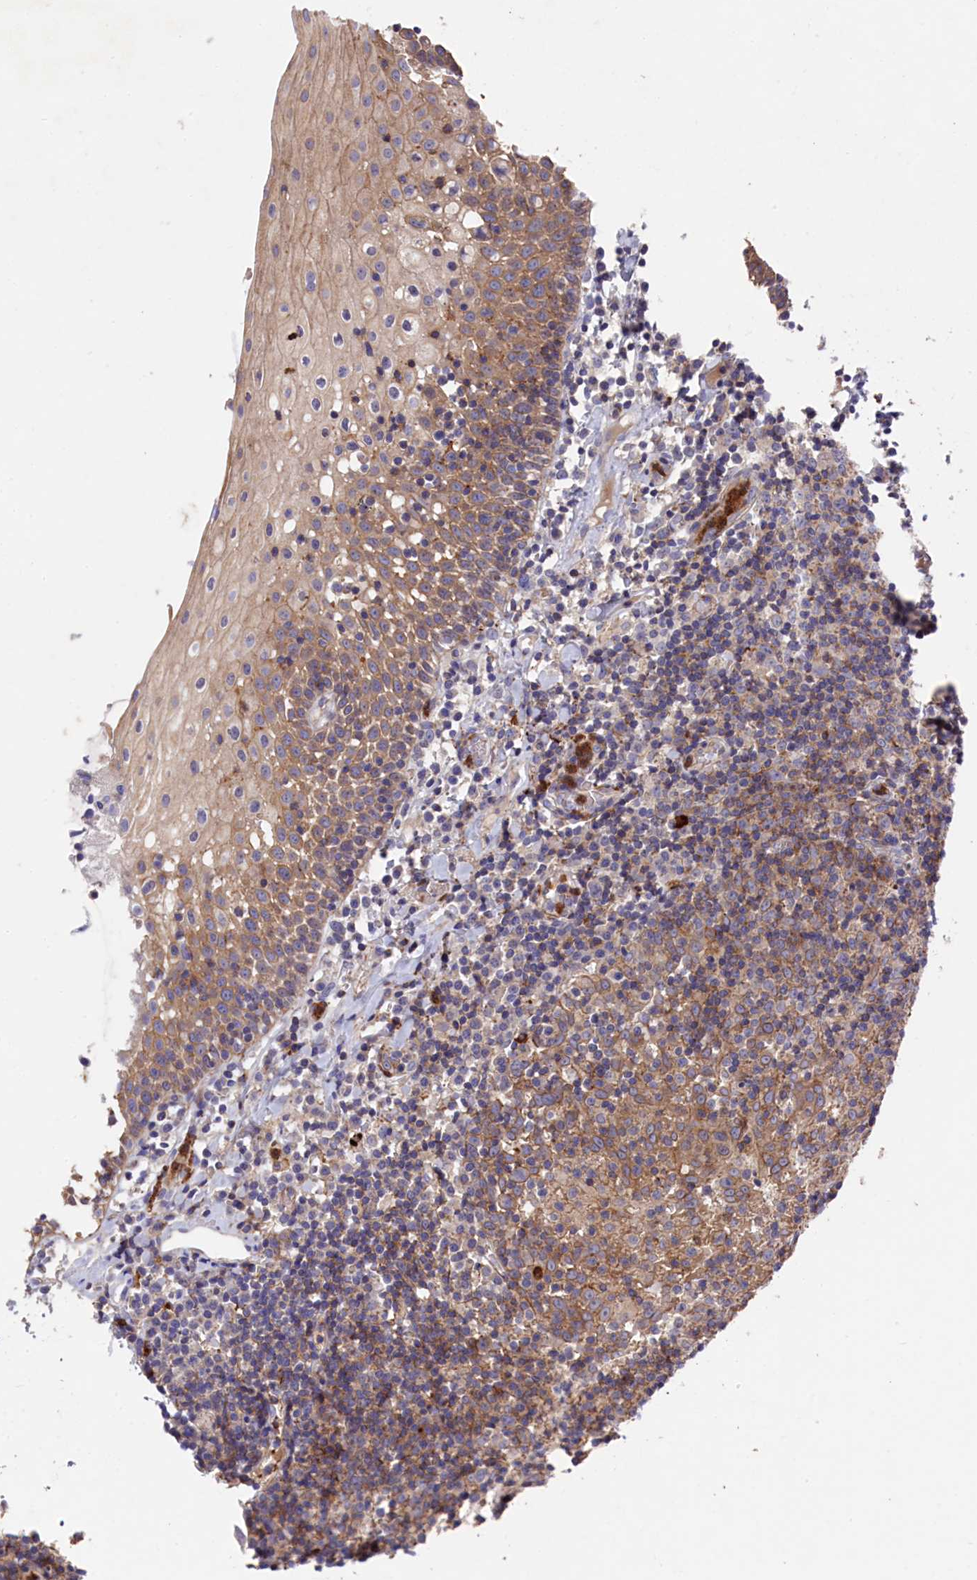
{"staining": {"intensity": "weak", "quantity": ">75%", "location": "cytoplasmic/membranous"}, "tissue": "oral mucosa", "cell_type": "Squamous epithelial cells", "image_type": "normal", "snomed": [{"axis": "morphology", "description": "Normal tissue, NOS"}, {"axis": "topography", "description": "Oral tissue"}], "caption": "This micrograph reveals unremarkable oral mucosa stained with IHC to label a protein in brown. The cytoplasmic/membranous of squamous epithelial cells show weak positivity for the protein. Nuclei are counter-stained blue.", "gene": "RAPSN", "patient": {"sex": "female", "age": 69}}